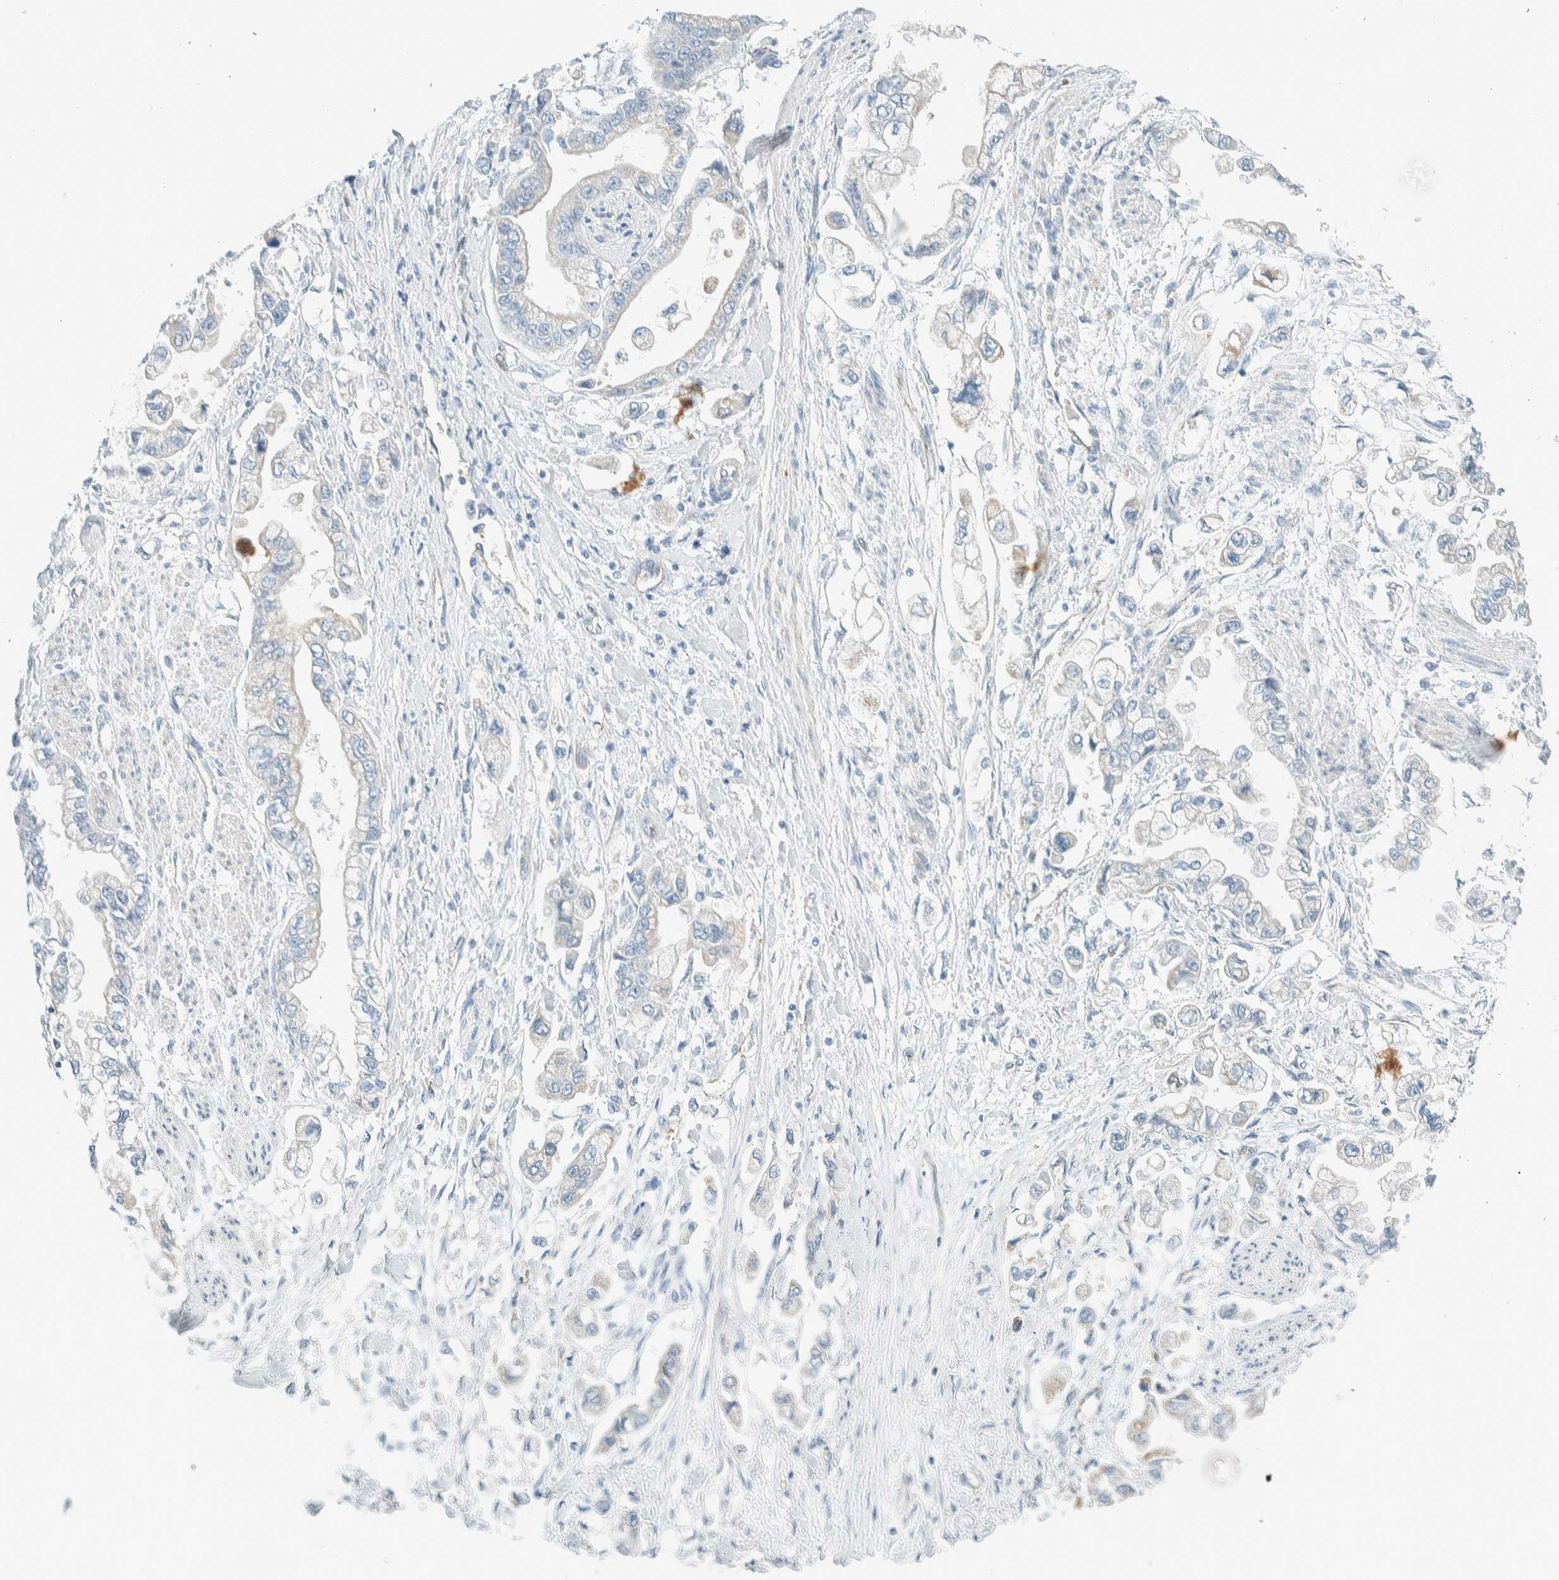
{"staining": {"intensity": "negative", "quantity": "none", "location": "none"}, "tissue": "stomach cancer", "cell_type": "Tumor cells", "image_type": "cancer", "snomed": [{"axis": "morphology", "description": "Normal tissue, NOS"}, {"axis": "morphology", "description": "Adenocarcinoma, NOS"}, {"axis": "topography", "description": "Stomach"}], "caption": "Photomicrograph shows no significant protein staining in tumor cells of stomach cancer (adenocarcinoma).", "gene": "SLFN12", "patient": {"sex": "male", "age": 62}}